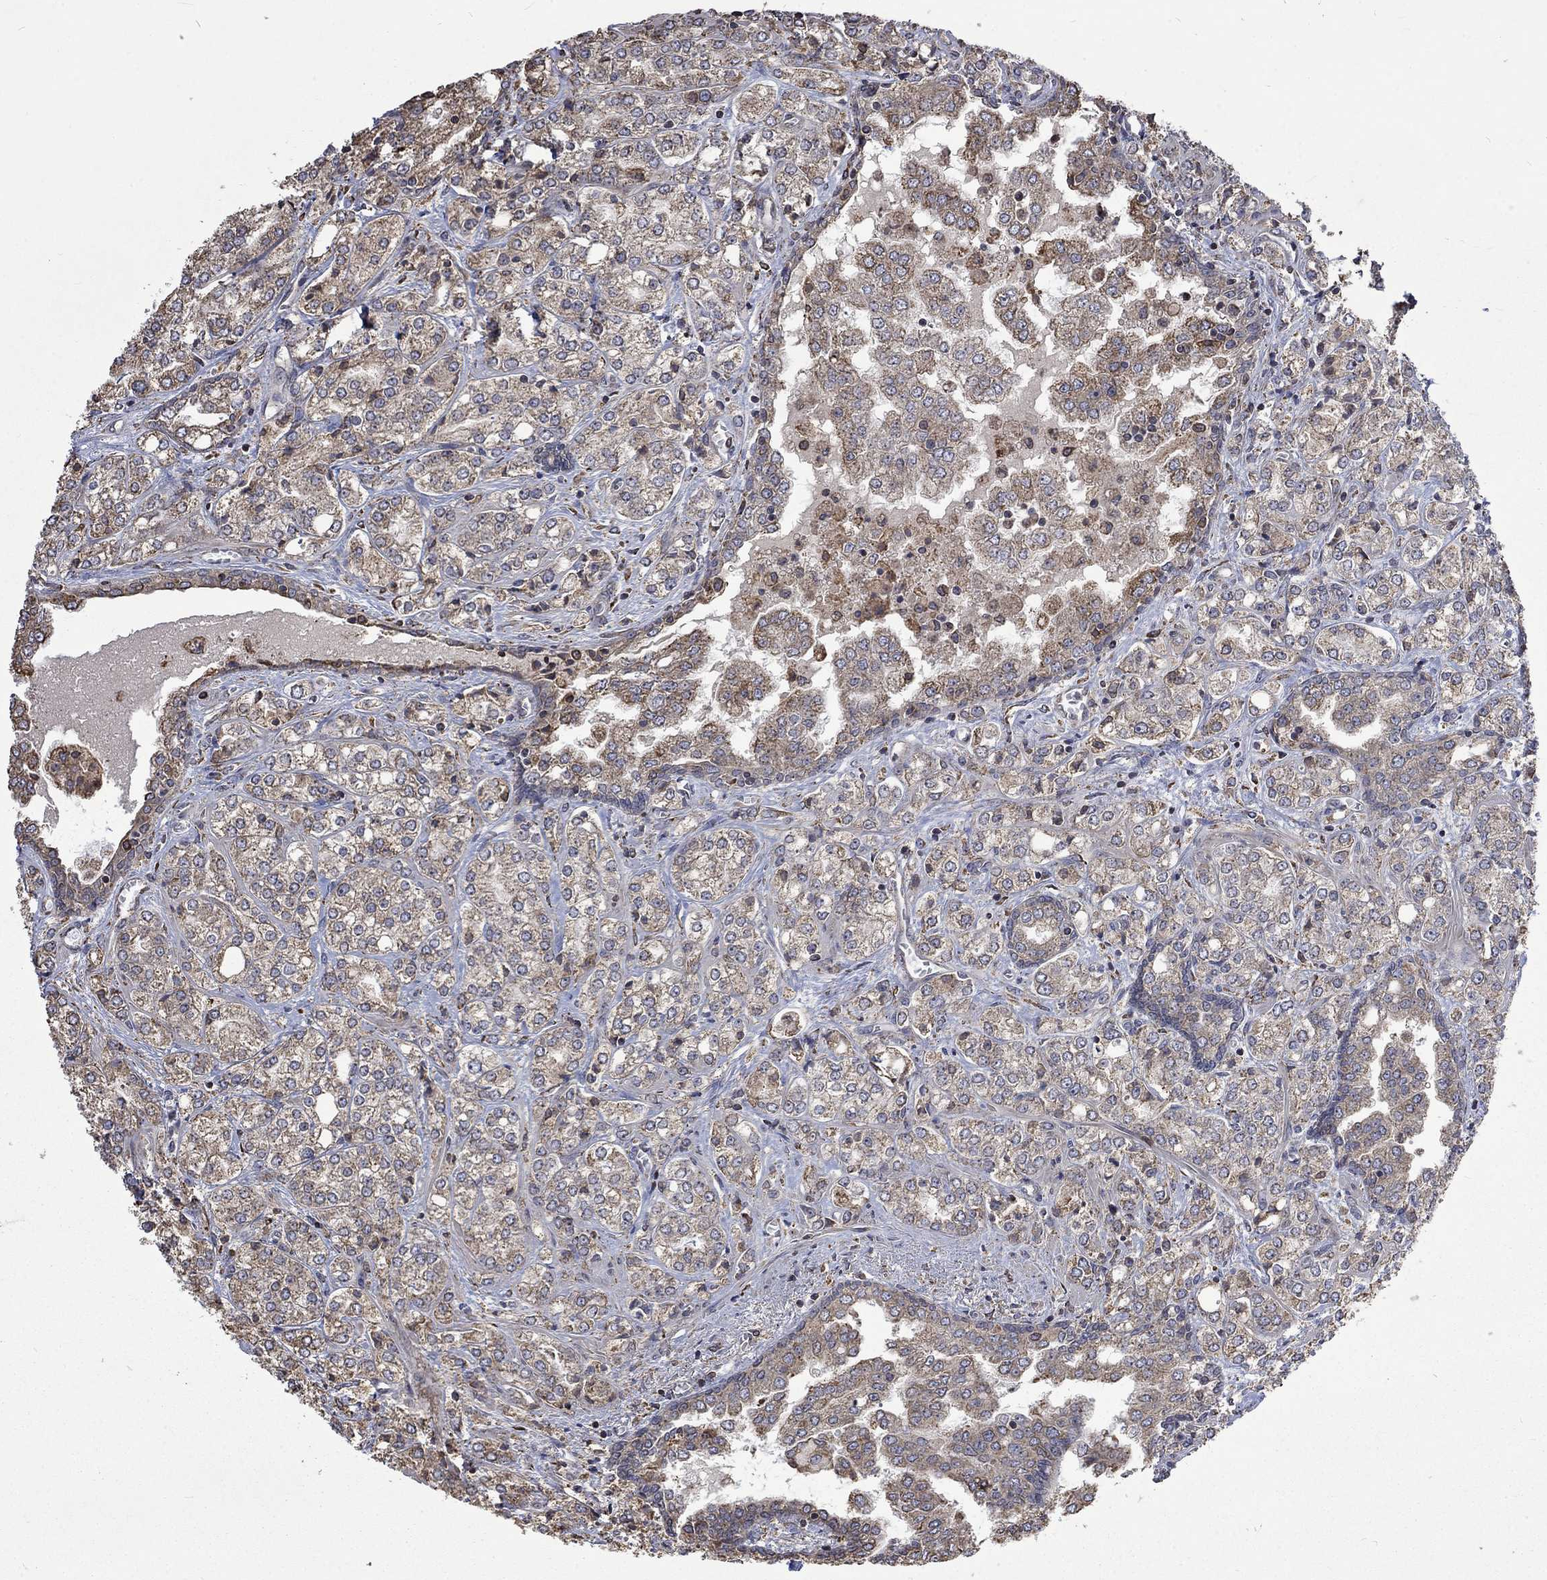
{"staining": {"intensity": "weak", "quantity": ">75%", "location": "cytoplasmic/membranous"}, "tissue": "prostate cancer", "cell_type": "Tumor cells", "image_type": "cancer", "snomed": [{"axis": "morphology", "description": "Adenocarcinoma, NOS"}, {"axis": "topography", "description": "Prostate and seminal vesicle, NOS"}, {"axis": "topography", "description": "Prostate"}], "caption": "Protein staining shows weak cytoplasmic/membranous positivity in approximately >75% of tumor cells in adenocarcinoma (prostate).", "gene": "ESRRA", "patient": {"sex": "male", "age": 62}}